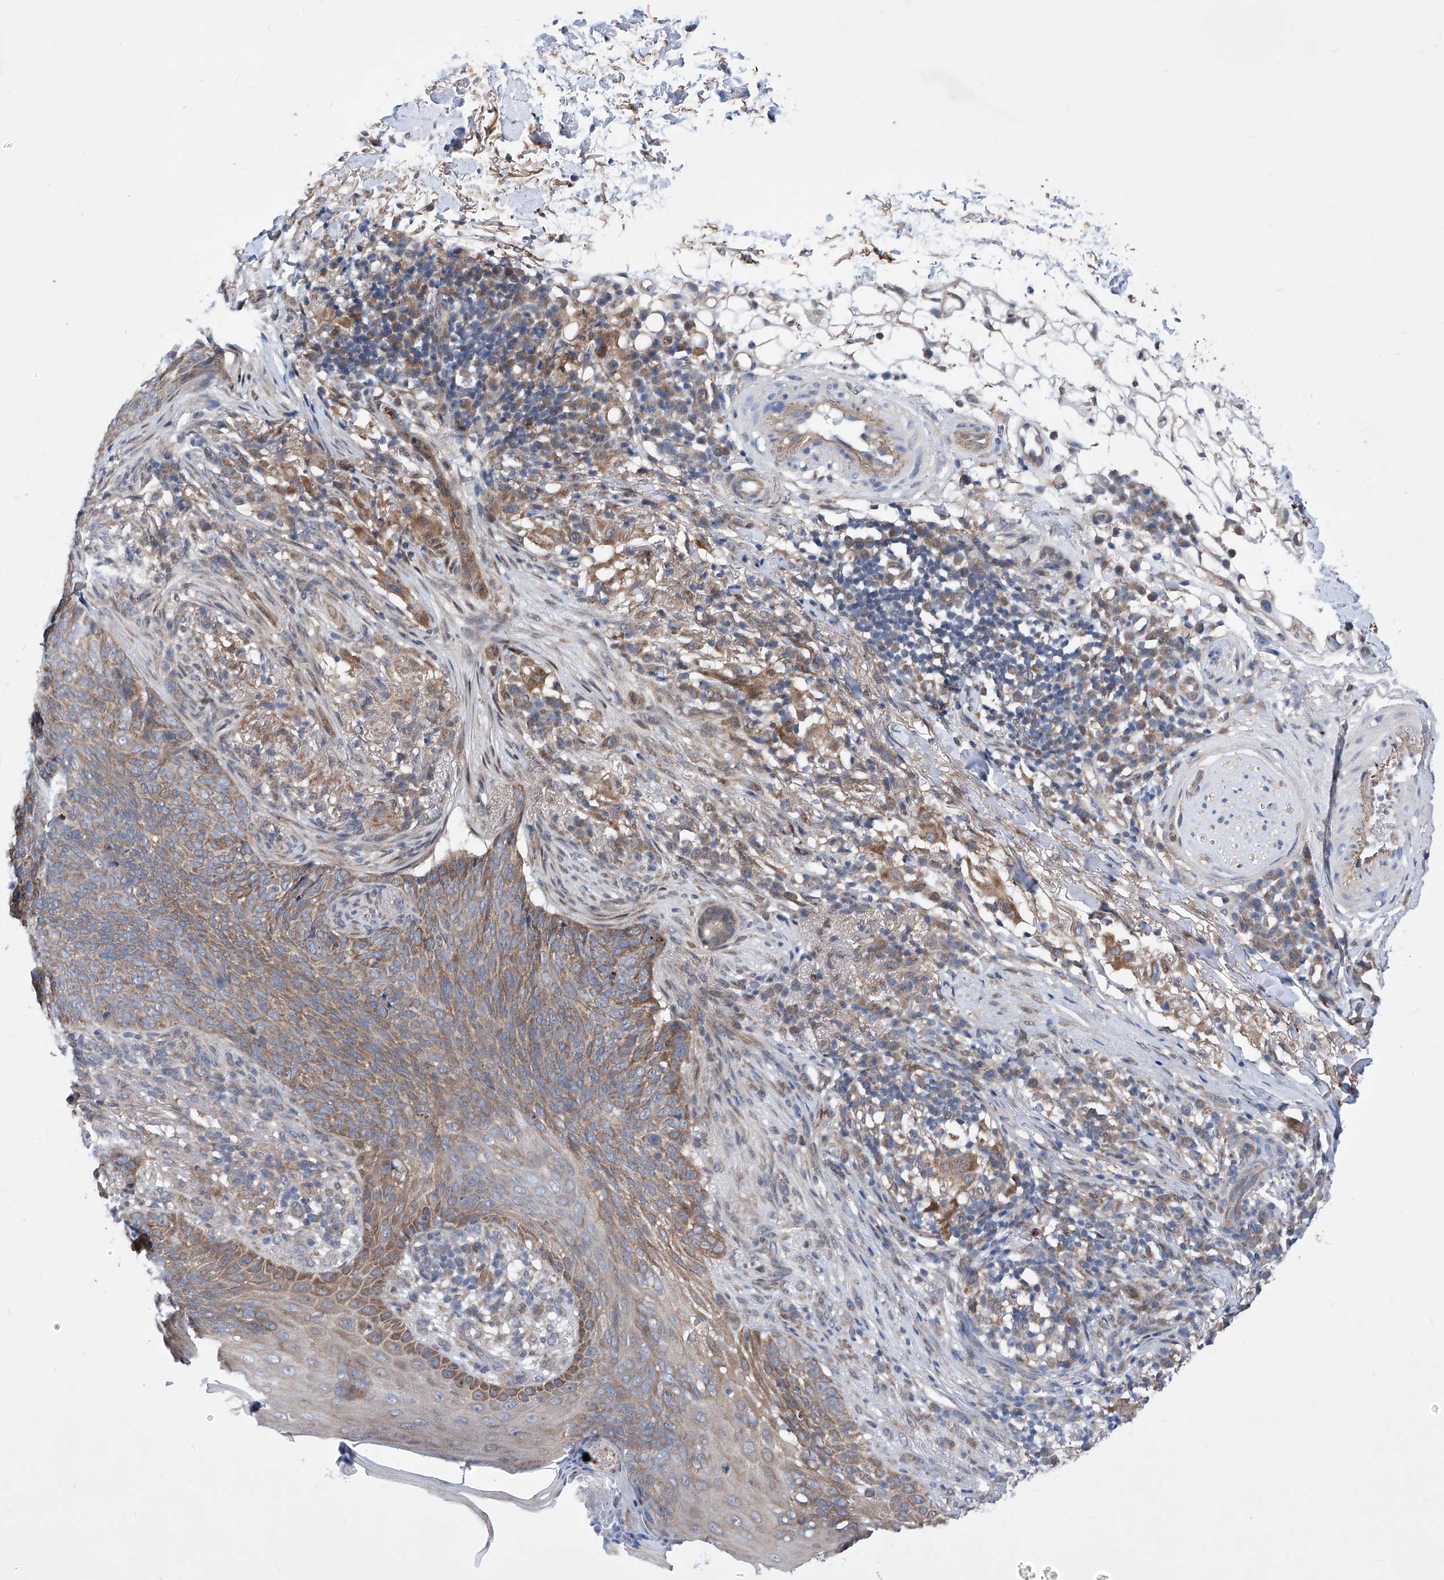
{"staining": {"intensity": "moderate", "quantity": ">75%", "location": "cytoplasmic/membranous"}, "tissue": "skin cancer", "cell_type": "Tumor cells", "image_type": "cancer", "snomed": [{"axis": "morphology", "description": "Basal cell carcinoma"}, {"axis": "topography", "description": "Skin"}], "caption": "Human skin cancer stained for a protein (brown) reveals moderate cytoplasmic/membranous positive staining in about >75% of tumor cells.", "gene": "KTI12", "patient": {"sex": "male", "age": 85}}